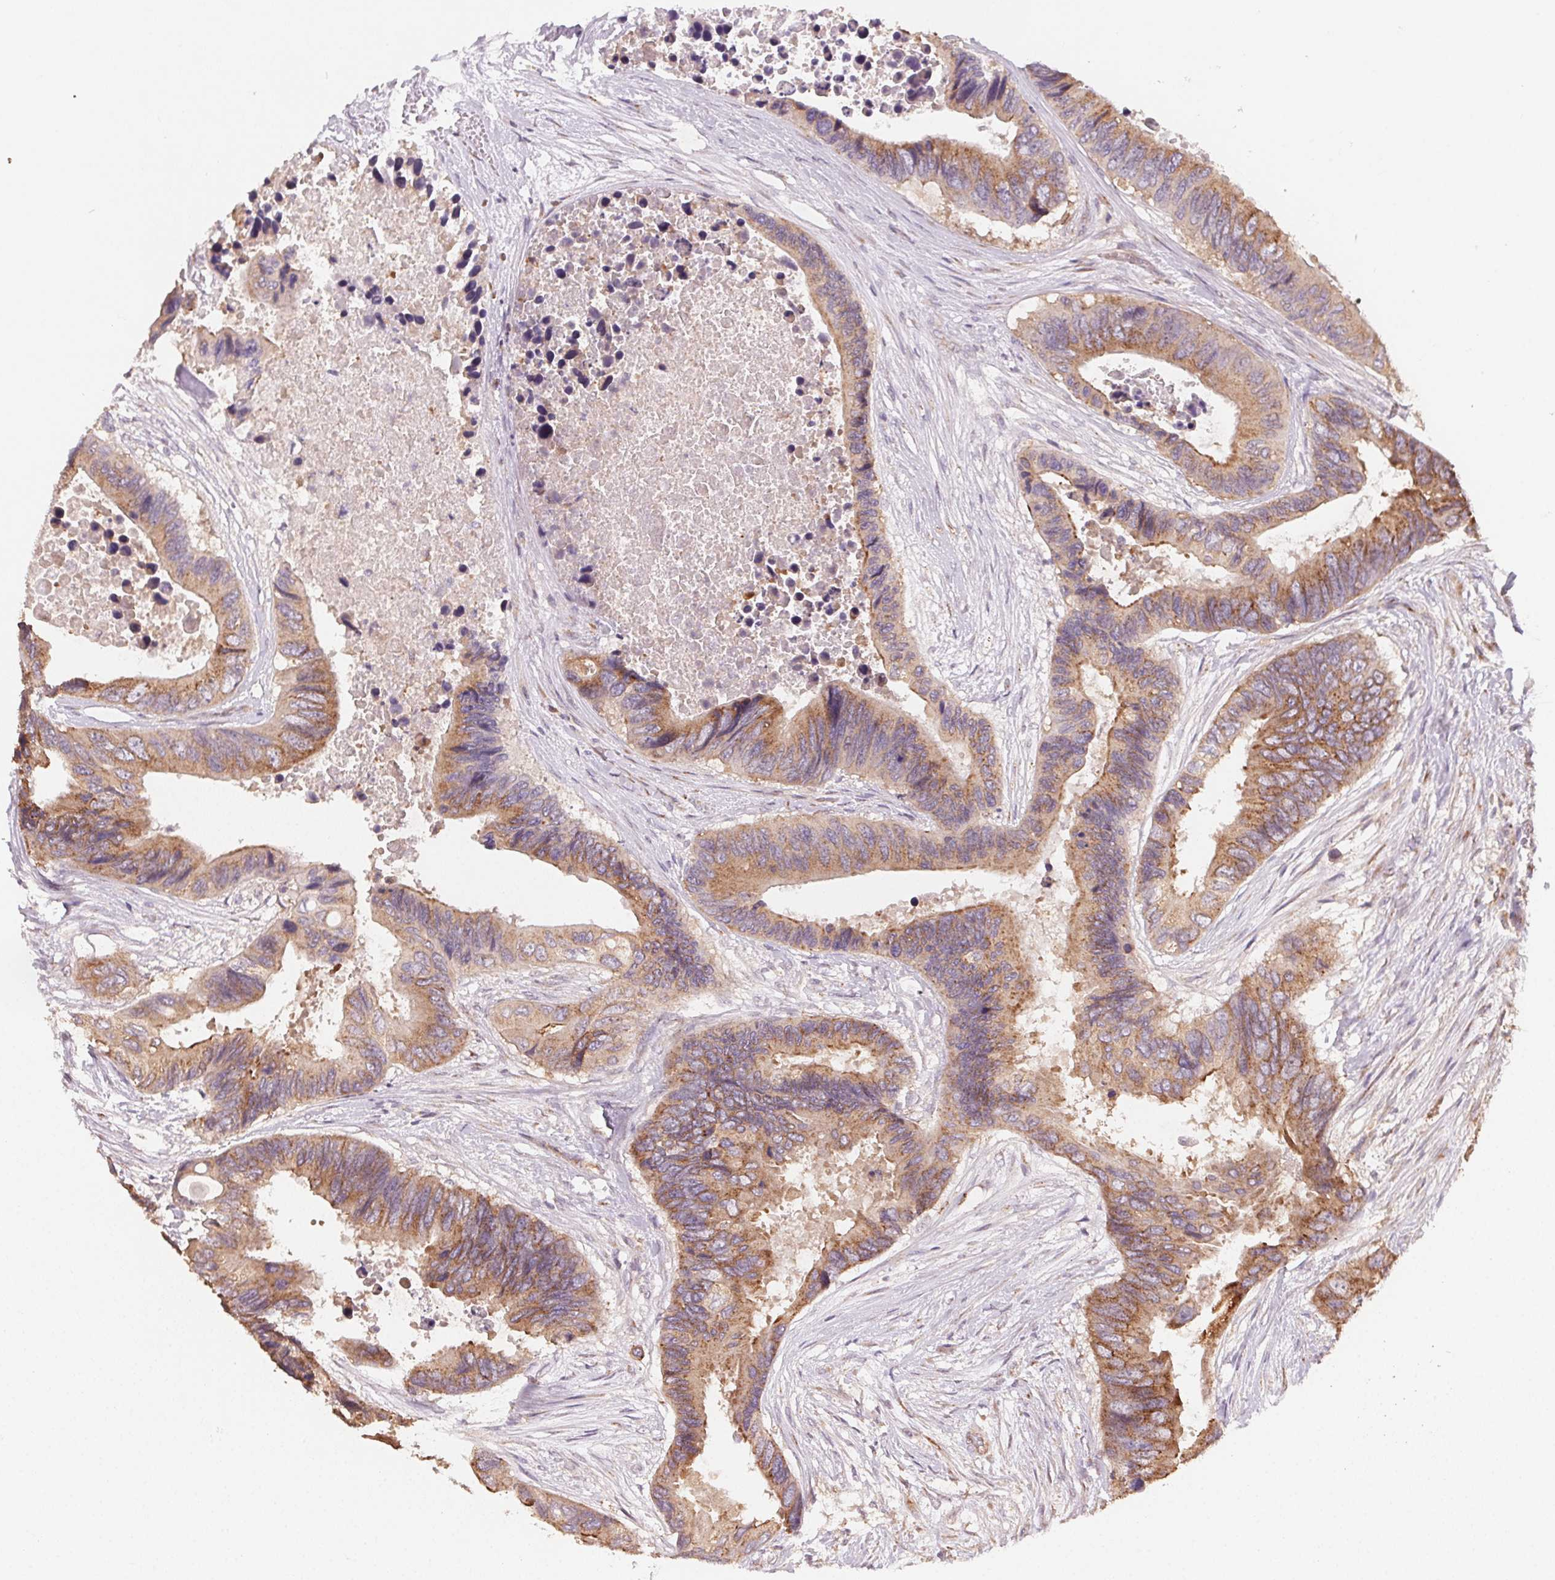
{"staining": {"intensity": "moderate", "quantity": ">75%", "location": "cytoplasmic/membranous"}, "tissue": "colorectal cancer", "cell_type": "Tumor cells", "image_type": "cancer", "snomed": [{"axis": "morphology", "description": "Adenocarcinoma, NOS"}, {"axis": "topography", "description": "Rectum"}], "caption": "A brown stain highlights moderate cytoplasmic/membranous positivity of a protein in human colorectal cancer tumor cells.", "gene": "AP1S1", "patient": {"sex": "male", "age": 63}}